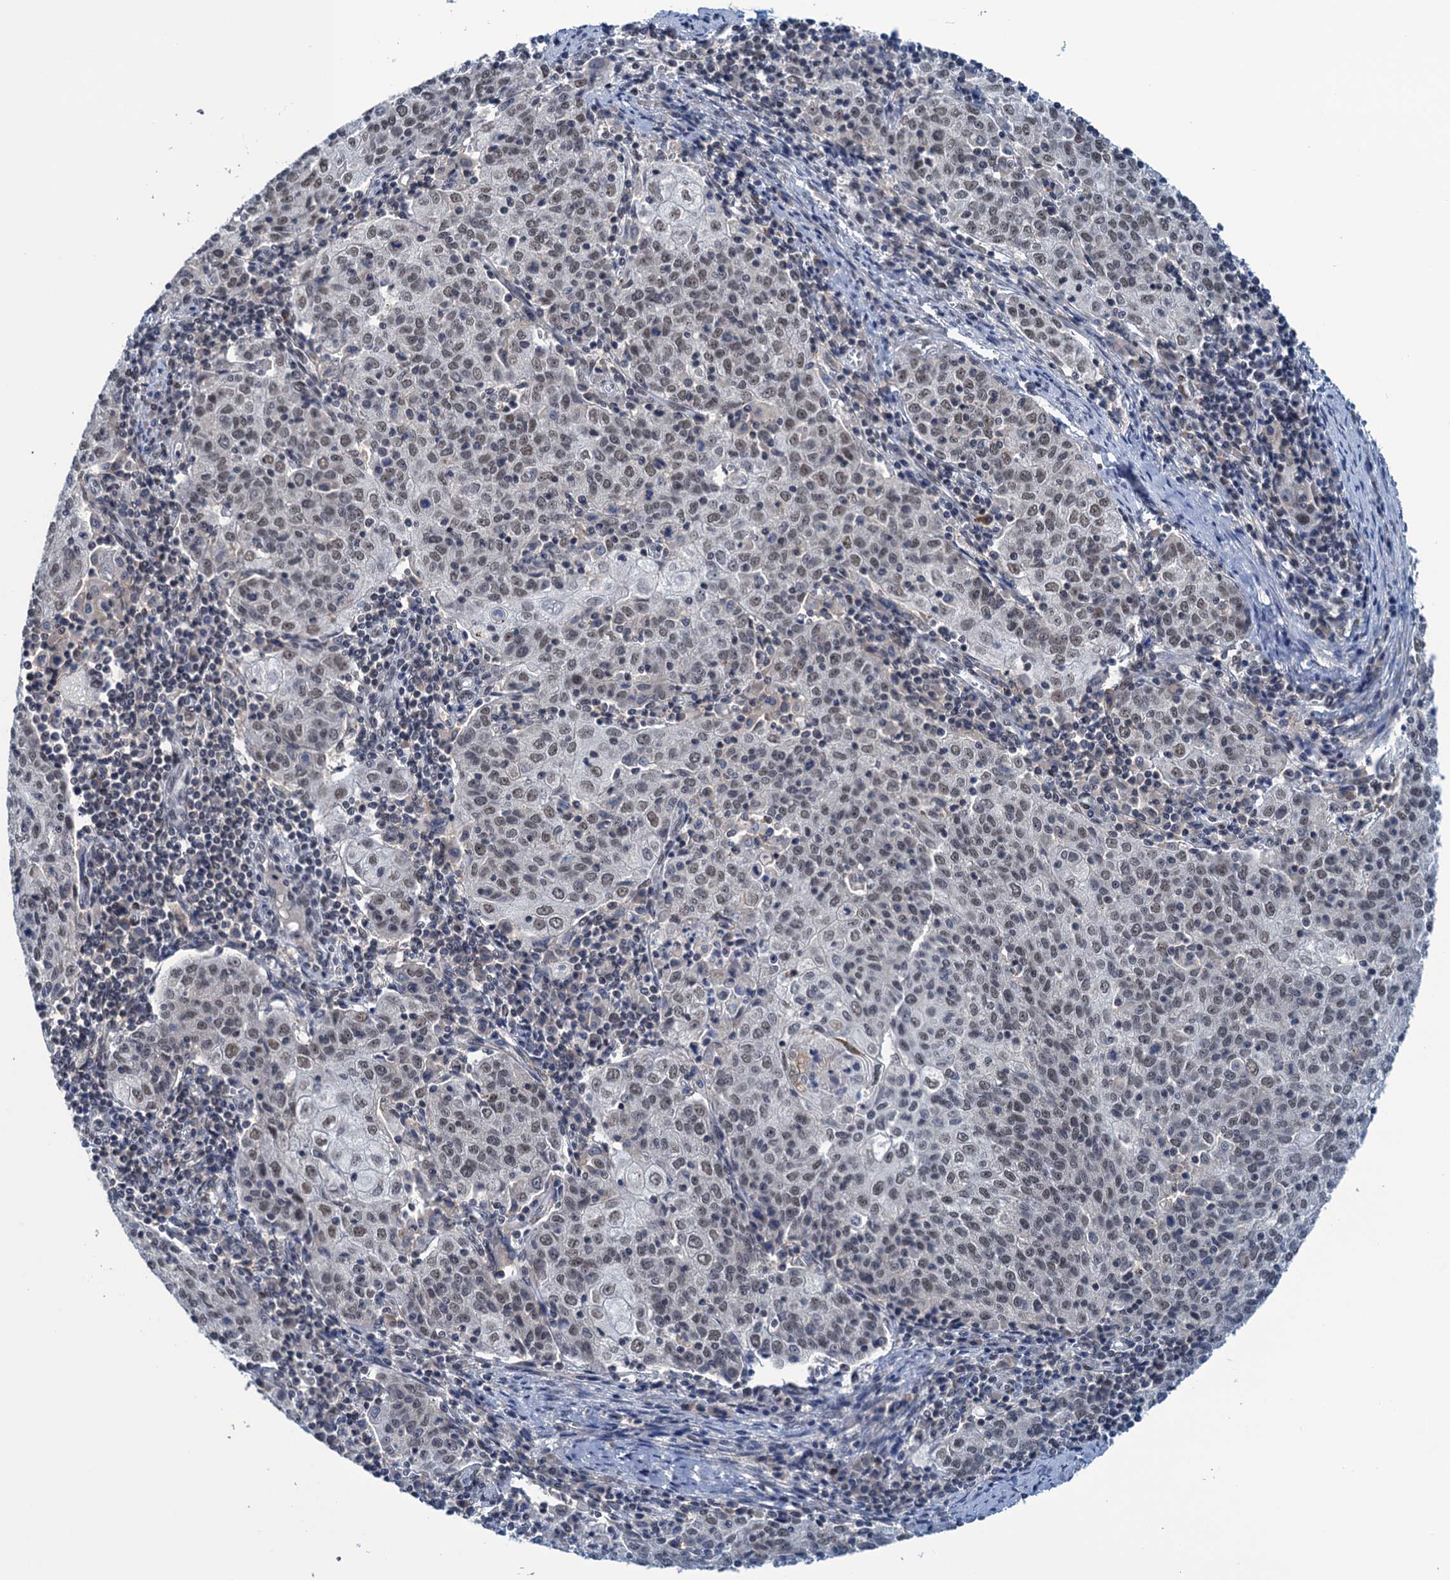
{"staining": {"intensity": "moderate", "quantity": ">75%", "location": "nuclear"}, "tissue": "cervical cancer", "cell_type": "Tumor cells", "image_type": "cancer", "snomed": [{"axis": "morphology", "description": "Squamous cell carcinoma, NOS"}, {"axis": "topography", "description": "Cervix"}], "caption": "Cervical cancer (squamous cell carcinoma) stained with DAB (3,3'-diaminobenzidine) IHC shows medium levels of moderate nuclear positivity in approximately >75% of tumor cells. Ihc stains the protein in brown and the nuclei are stained blue.", "gene": "SAE1", "patient": {"sex": "female", "age": 48}}